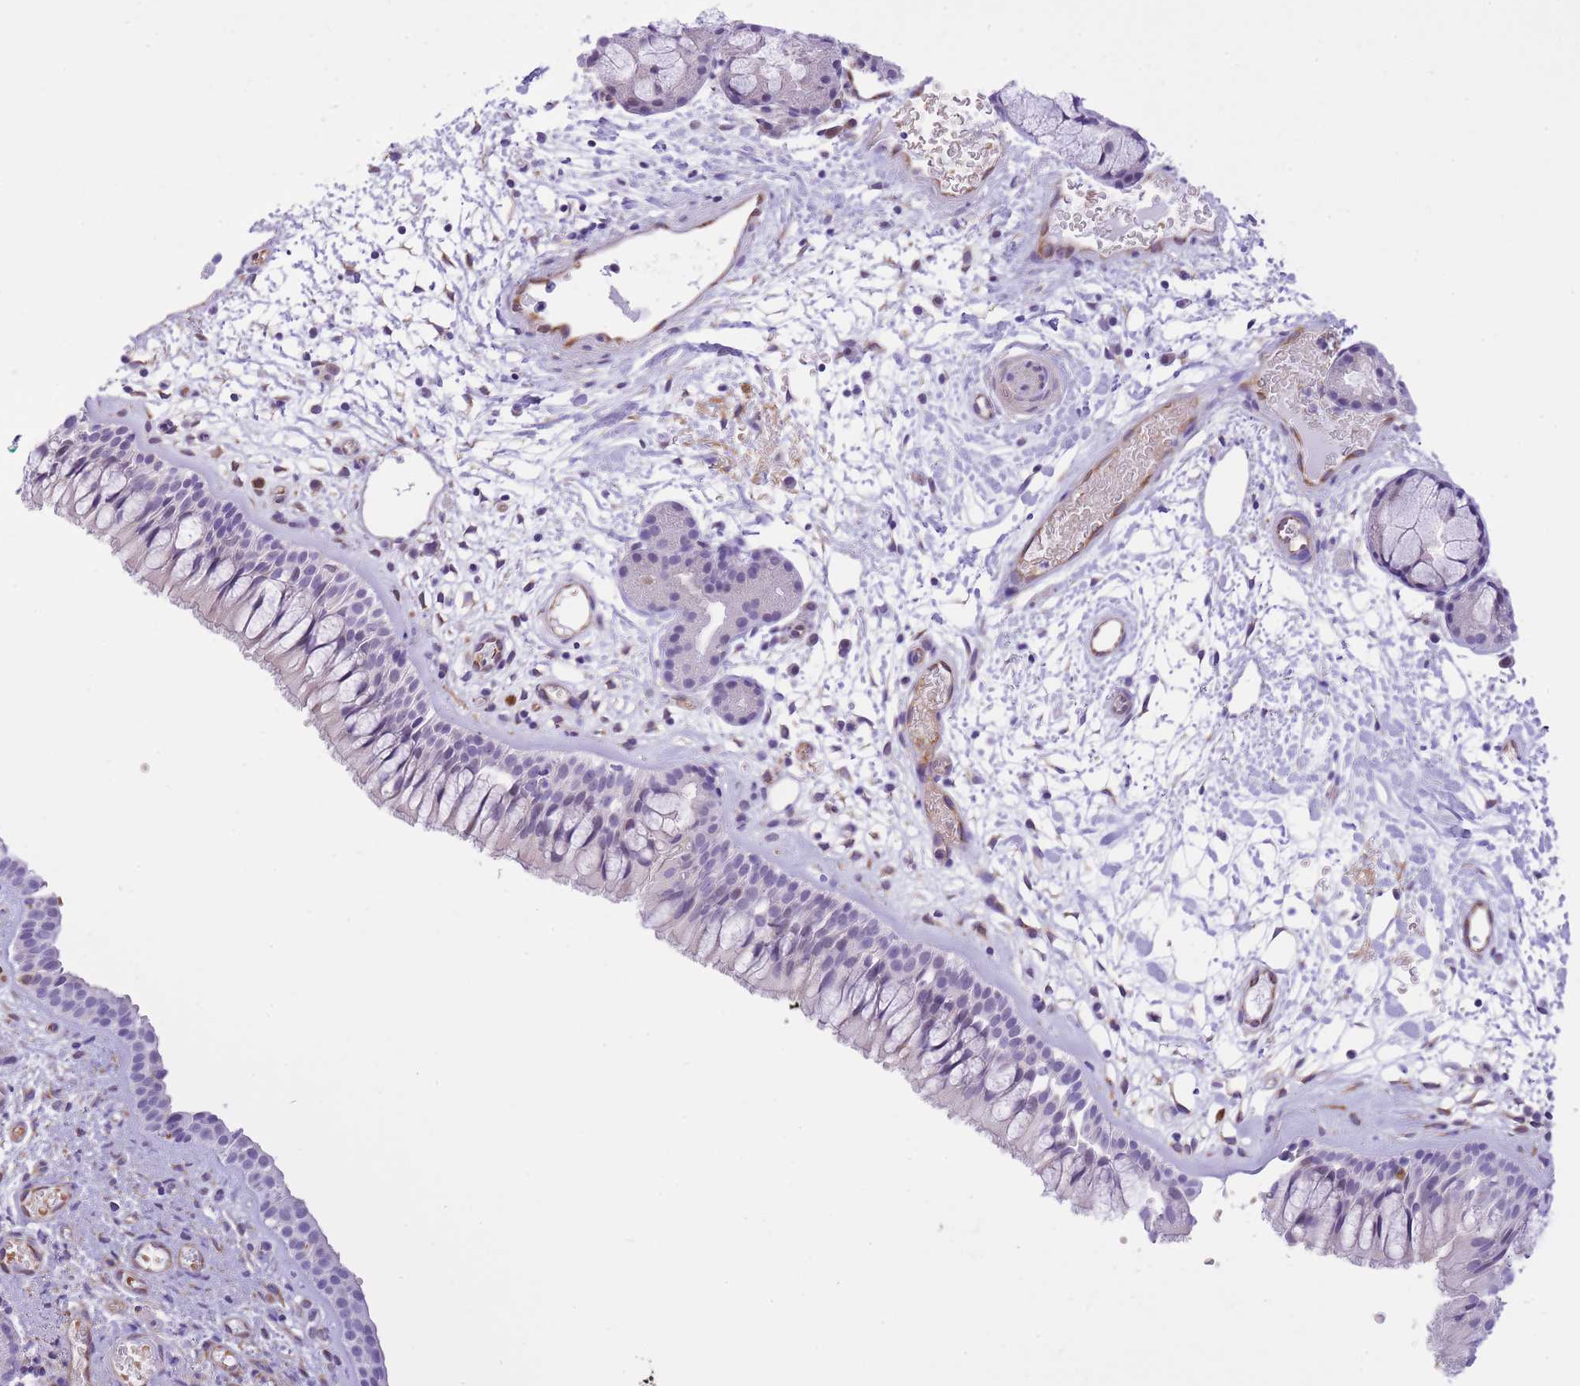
{"staining": {"intensity": "negative", "quantity": "none", "location": "none"}, "tissue": "nasopharynx", "cell_type": "Respiratory epithelial cells", "image_type": "normal", "snomed": [{"axis": "morphology", "description": "Normal tissue, NOS"}, {"axis": "topography", "description": "Nasopharynx"}], "caption": "The image demonstrates no staining of respiratory epithelial cells in normal nasopharynx. (IHC, brightfield microscopy, high magnification).", "gene": "MEIOSIN", "patient": {"sex": "male", "age": 65}}